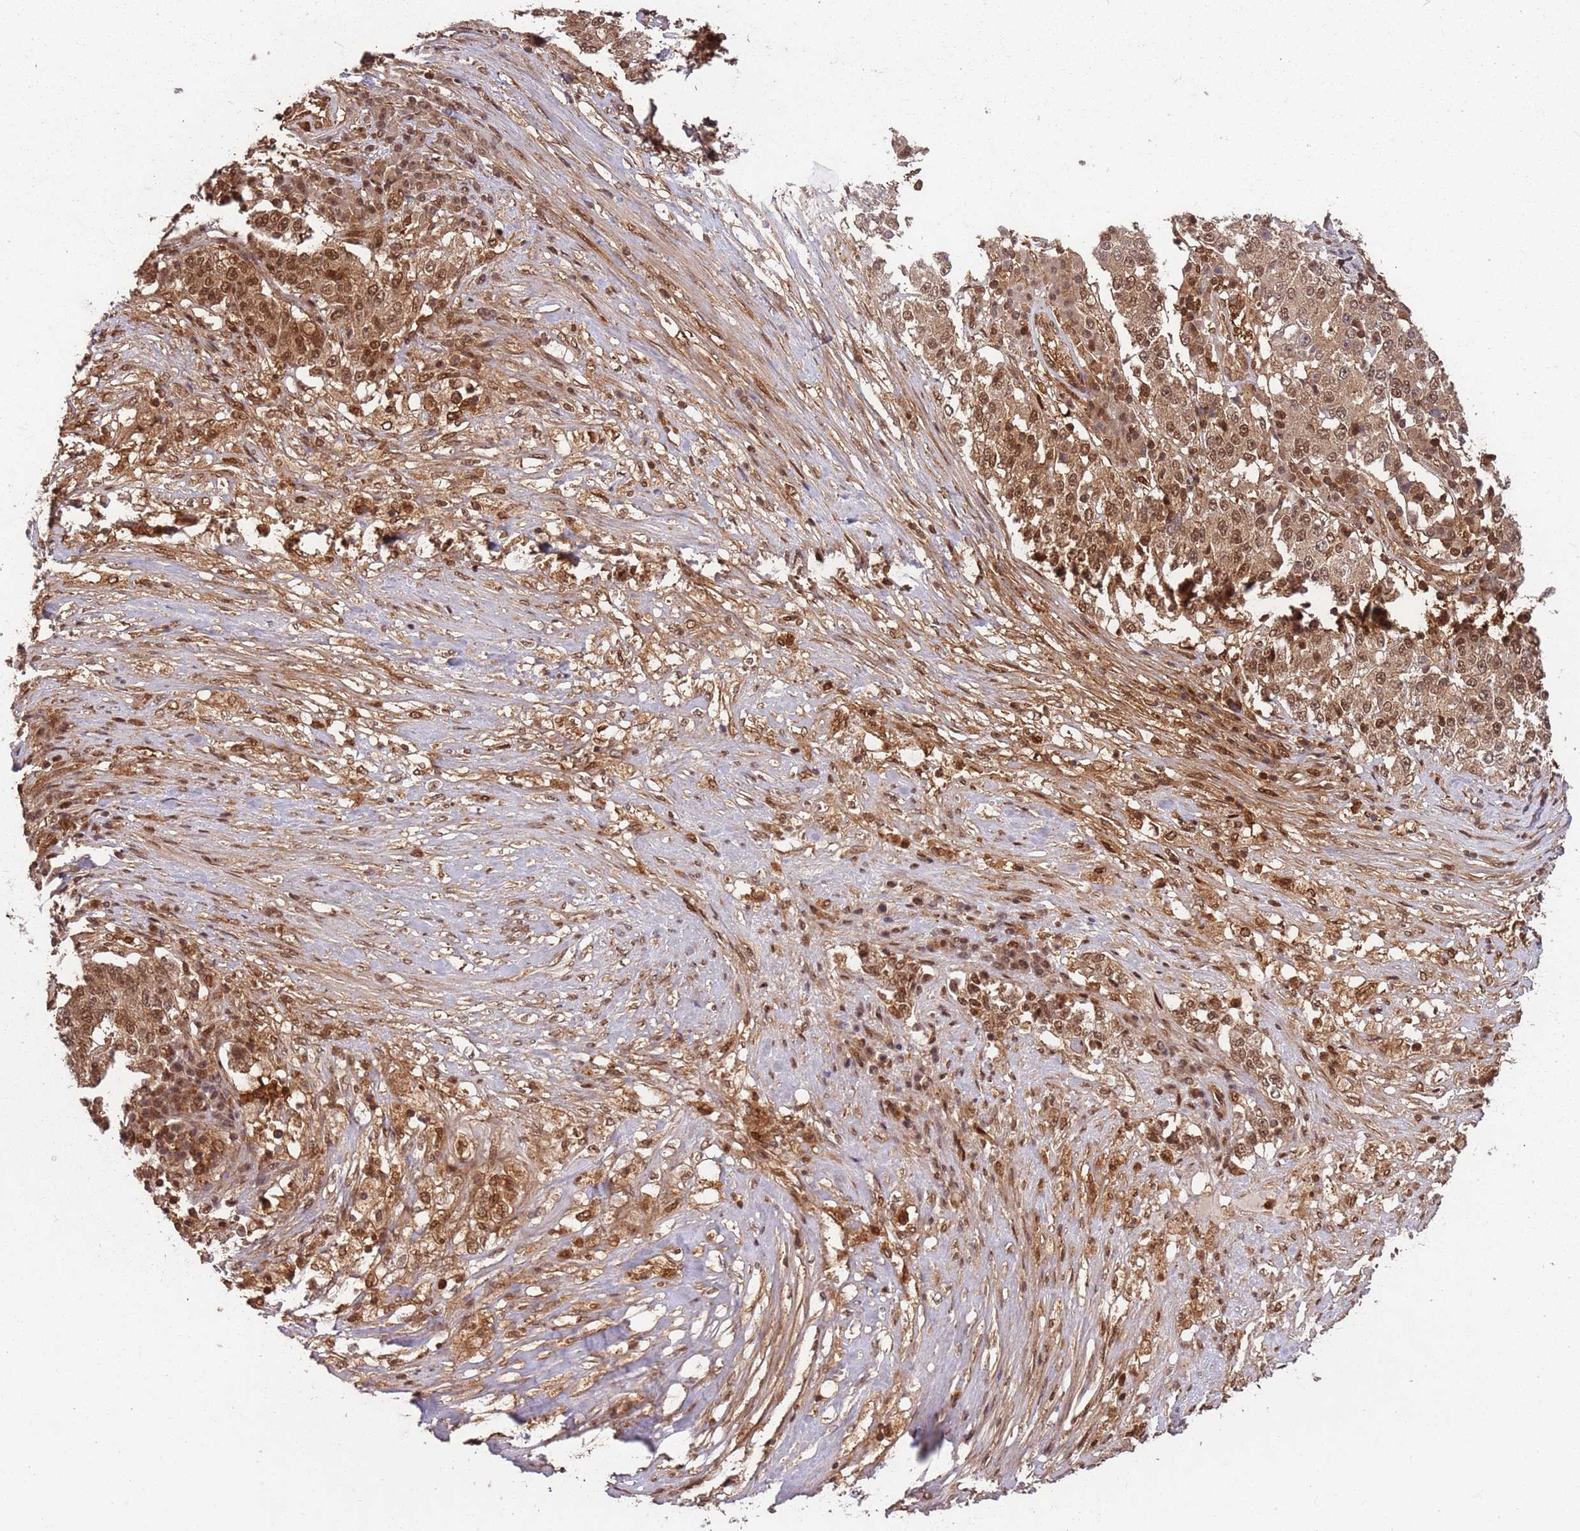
{"staining": {"intensity": "moderate", "quantity": ">75%", "location": "cytoplasmic/membranous,nuclear"}, "tissue": "stomach cancer", "cell_type": "Tumor cells", "image_type": "cancer", "snomed": [{"axis": "morphology", "description": "Adenocarcinoma, NOS"}, {"axis": "topography", "description": "Stomach"}], "caption": "Immunohistochemistry (IHC) histopathology image of human stomach cancer (adenocarcinoma) stained for a protein (brown), which reveals medium levels of moderate cytoplasmic/membranous and nuclear positivity in approximately >75% of tumor cells.", "gene": "PGLS", "patient": {"sex": "male", "age": 59}}